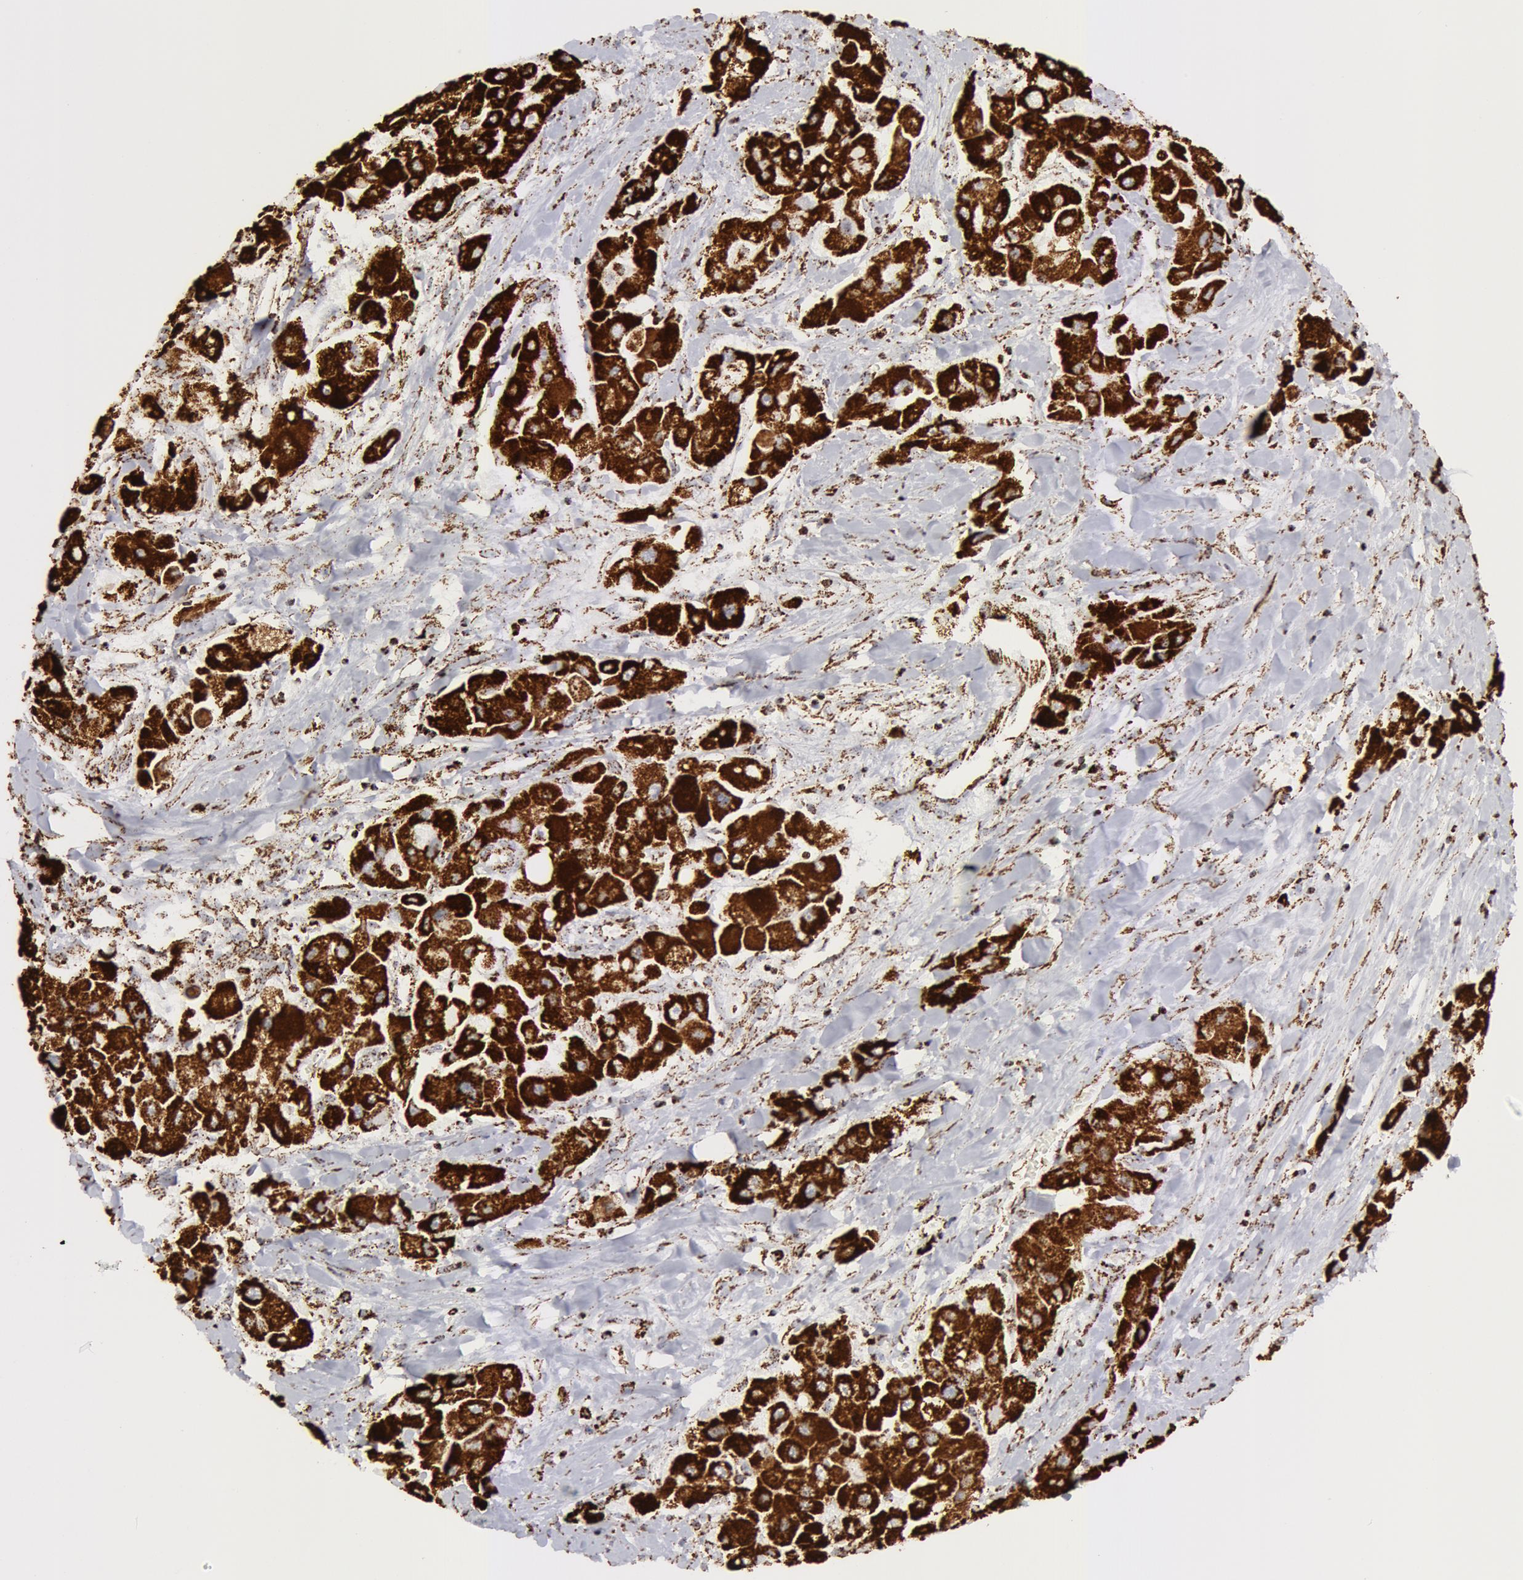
{"staining": {"intensity": "strong", "quantity": ">75%", "location": "cytoplasmic/membranous"}, "tissue": "liver cancer", "cell_type": "Tumor cells", "image_type": "cancer", "snomed": [{"axis": "morphology", "description": "Carcinoma, Hepatocellular, NOS"}, {"axis": "topography", "description": "Liver"}], "caption": "Immunohistochemical staining of liver cancer exhibits high levels of strong cytoplasmic/membranous protein expression in about >75% of tumor cells. The staining is performed using DAB brown chromogen to label protein expression. The nuclei are counter-stained blue using hematoxylin.", "gene": "ATP5F1B", "patient": {"sex": "male", "age": 24}}